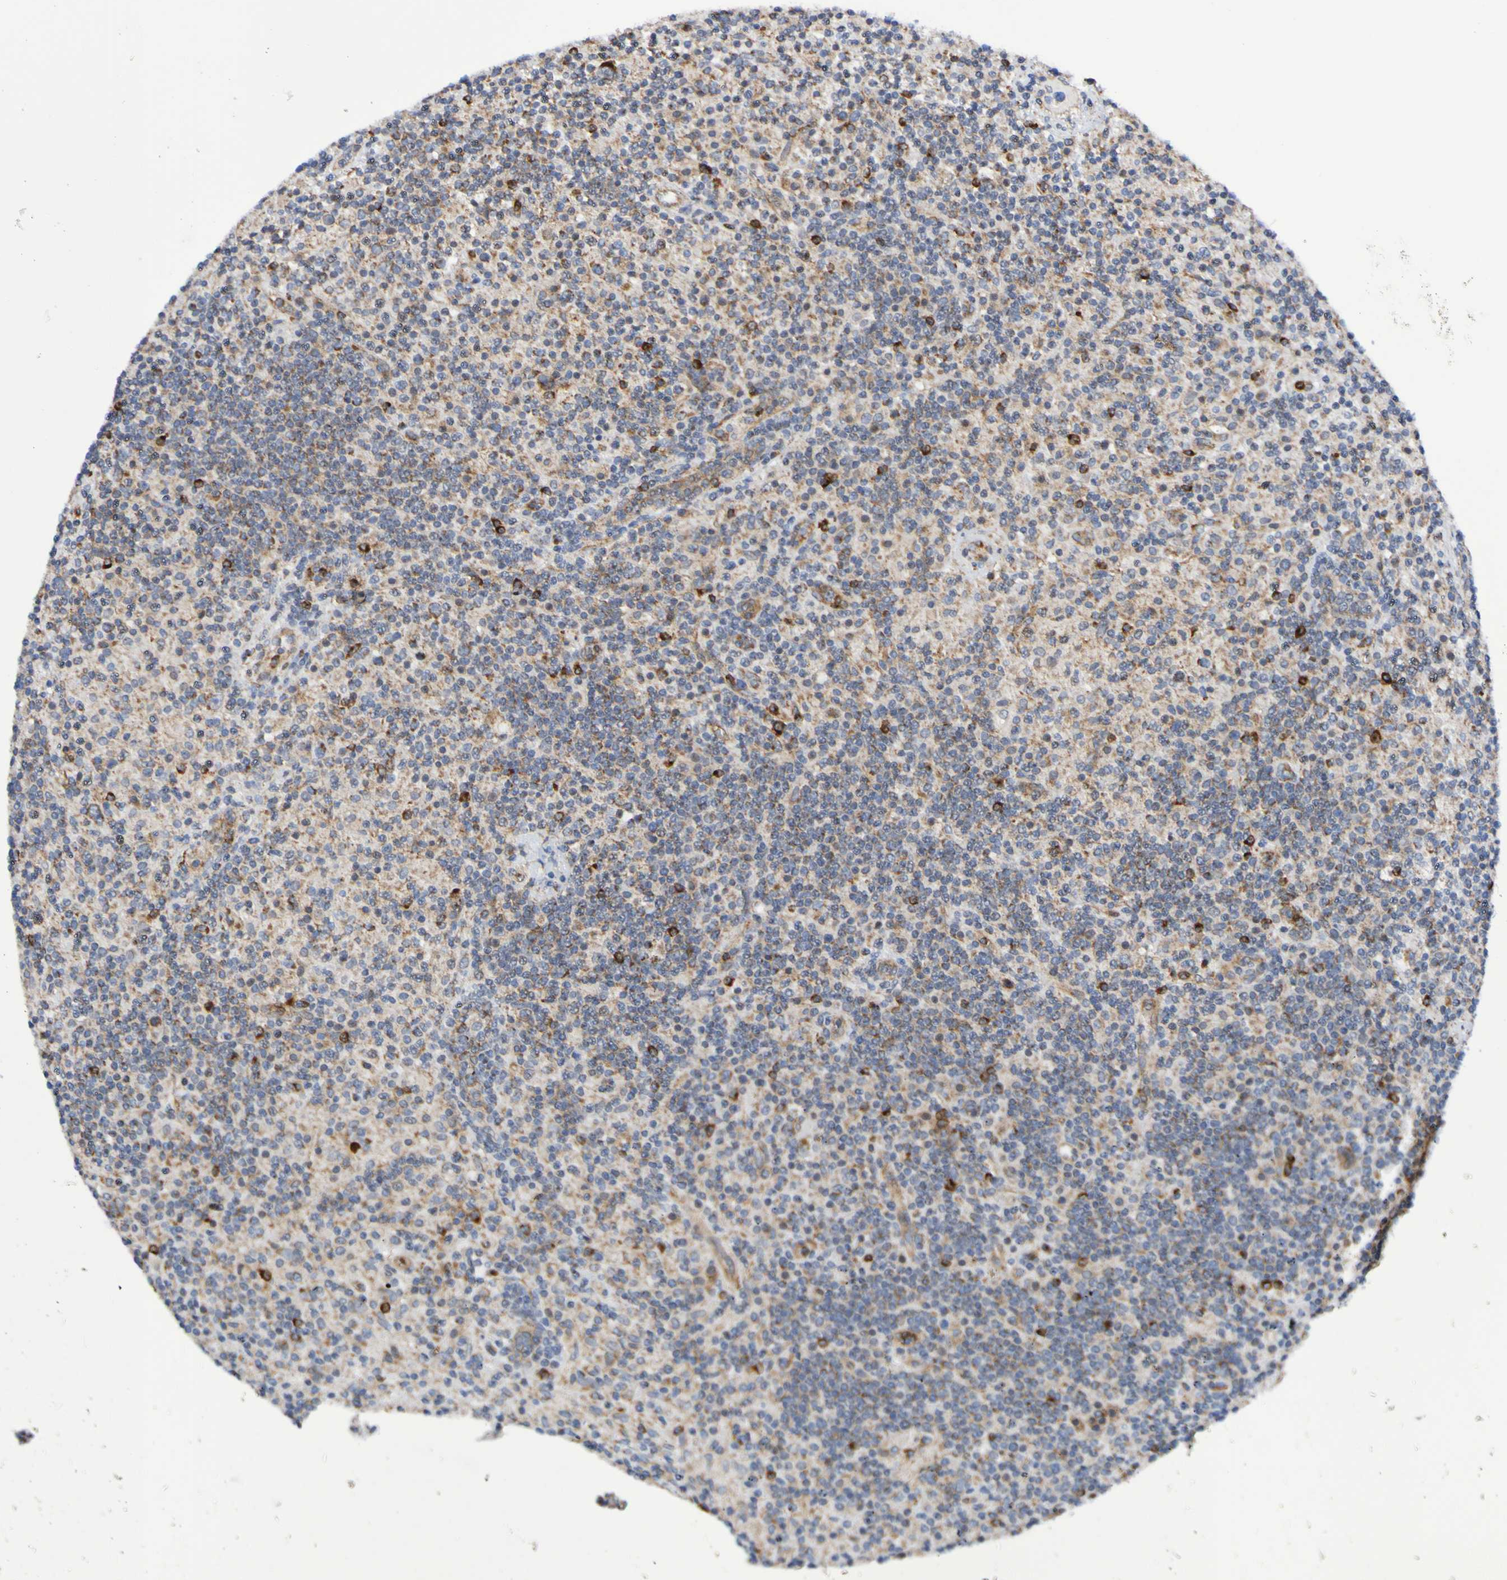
{"staining": {"intensity": "weak", "quantity": "25%-75%", "location": "cytoplasmic/membranous"}, "tissue": "lymphoma", "cell_type": "Tumor cells", "image_type": "cancer", "snomed": [{"axis": "morphology", "description": "Hodgkin's disease, NOS"}, {"axis": "topography", "description": "Lymph node"}], "caption": "A low amount of weak cytoplasmic/membranous positivity is appreciated in approximately 25%-75% of tumor cells in lymphoma tissue.", "gene": "GJB1", "patient": {"sex": "male", "age": 70}}